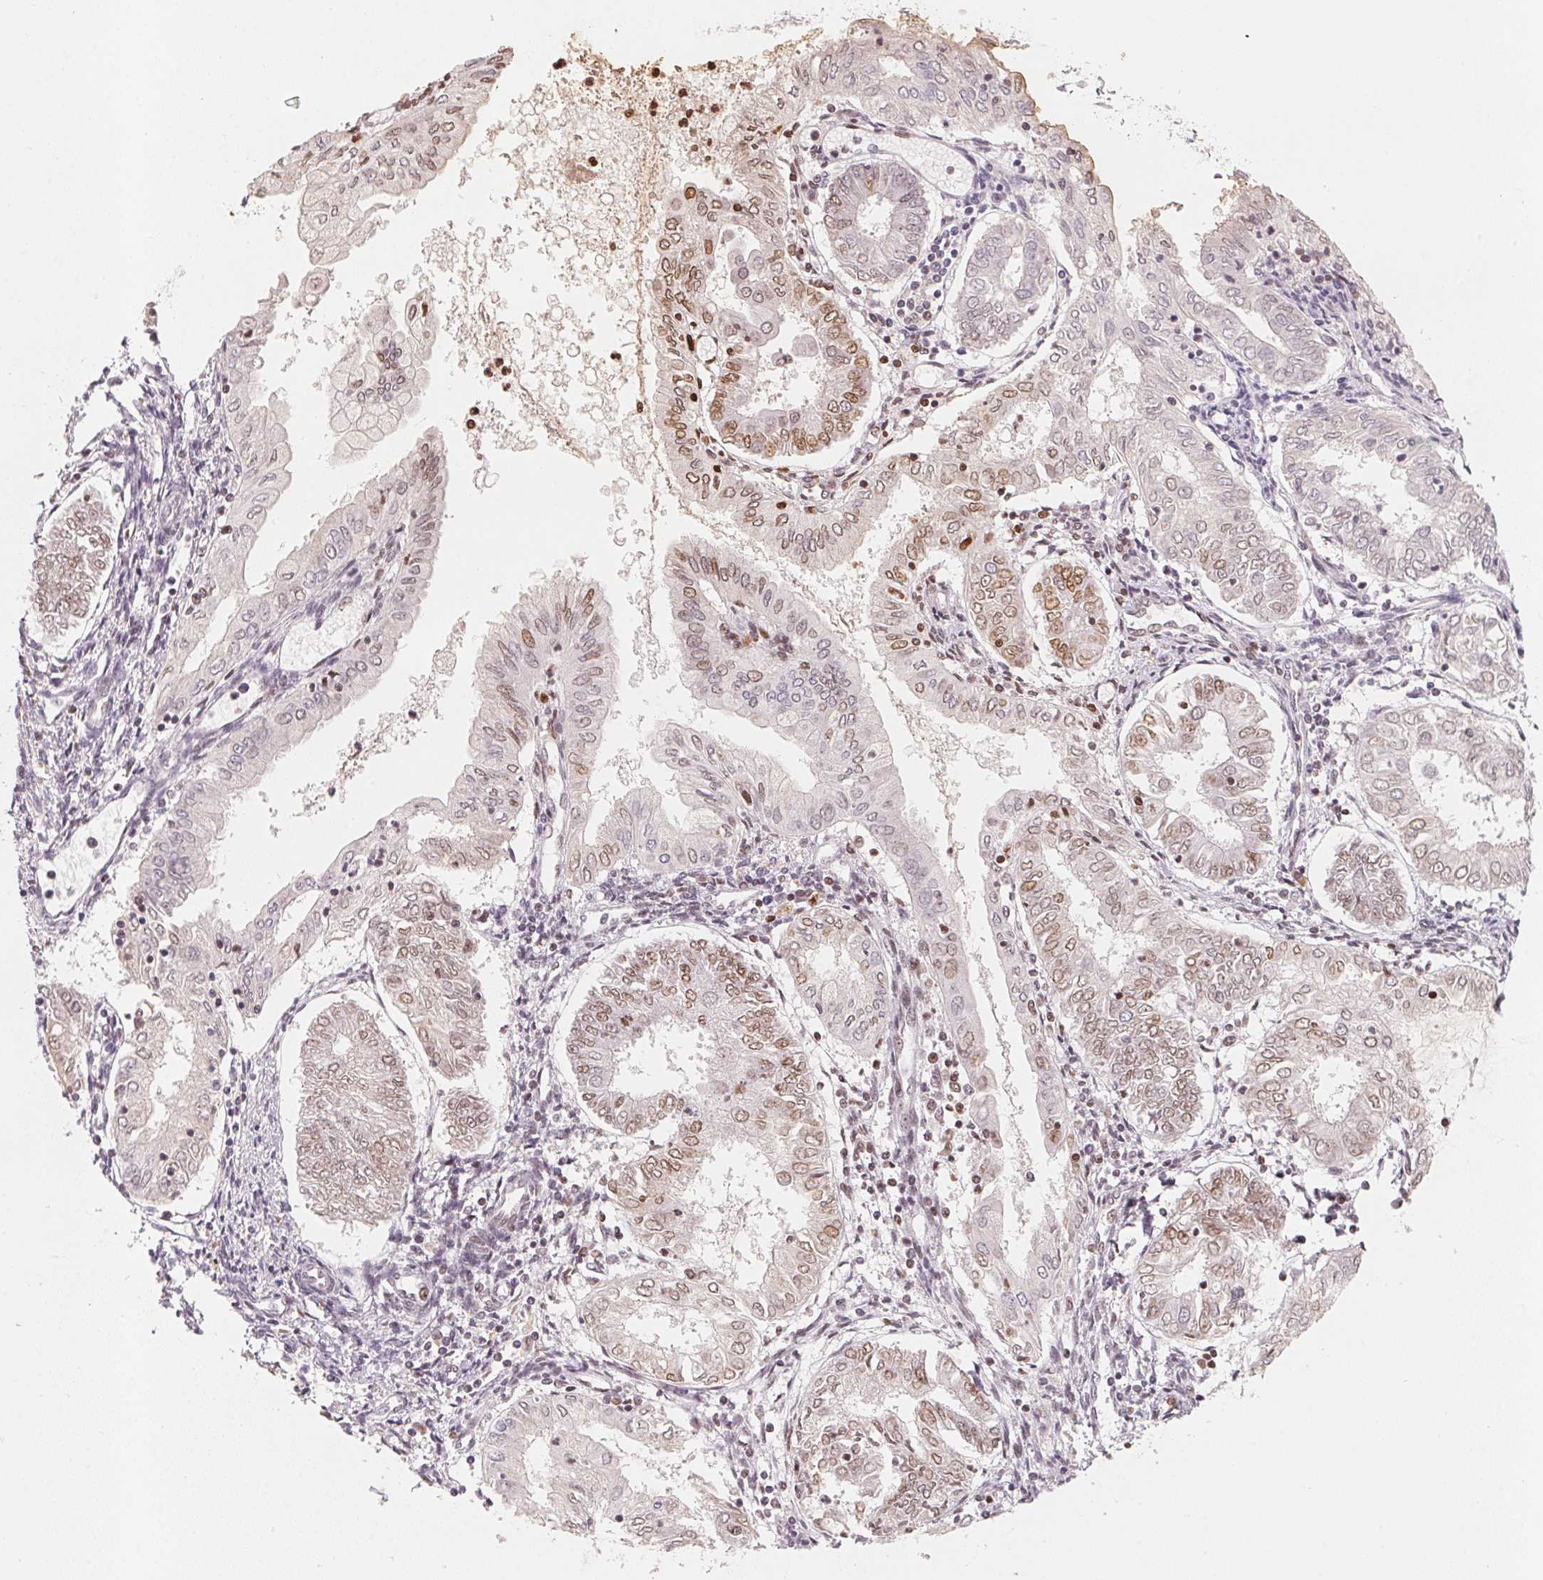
{"staining": {"intensity": "moderate", "quantity": "<25%", "location": "nuclear"}, "tissue": "endometrial cancer", "cell_type": "Tumor cells", "image_type": "cancer", "snomed": [{"axis": "morphology", "description": "Adenocarcinoma, NOS"}, {"axis": "topography", "description": "Endometrium"}], "caption": "This micrograph displays adenocarcinoma (endometrial) stained with immunohistochemistry to label a protein in brown. The nuclear of tumor cells show moderate positivity for the protein. Nuclei are counter-stained blue.", "gene": "TREH", "patient": {"sex": "female", "age": 68}}